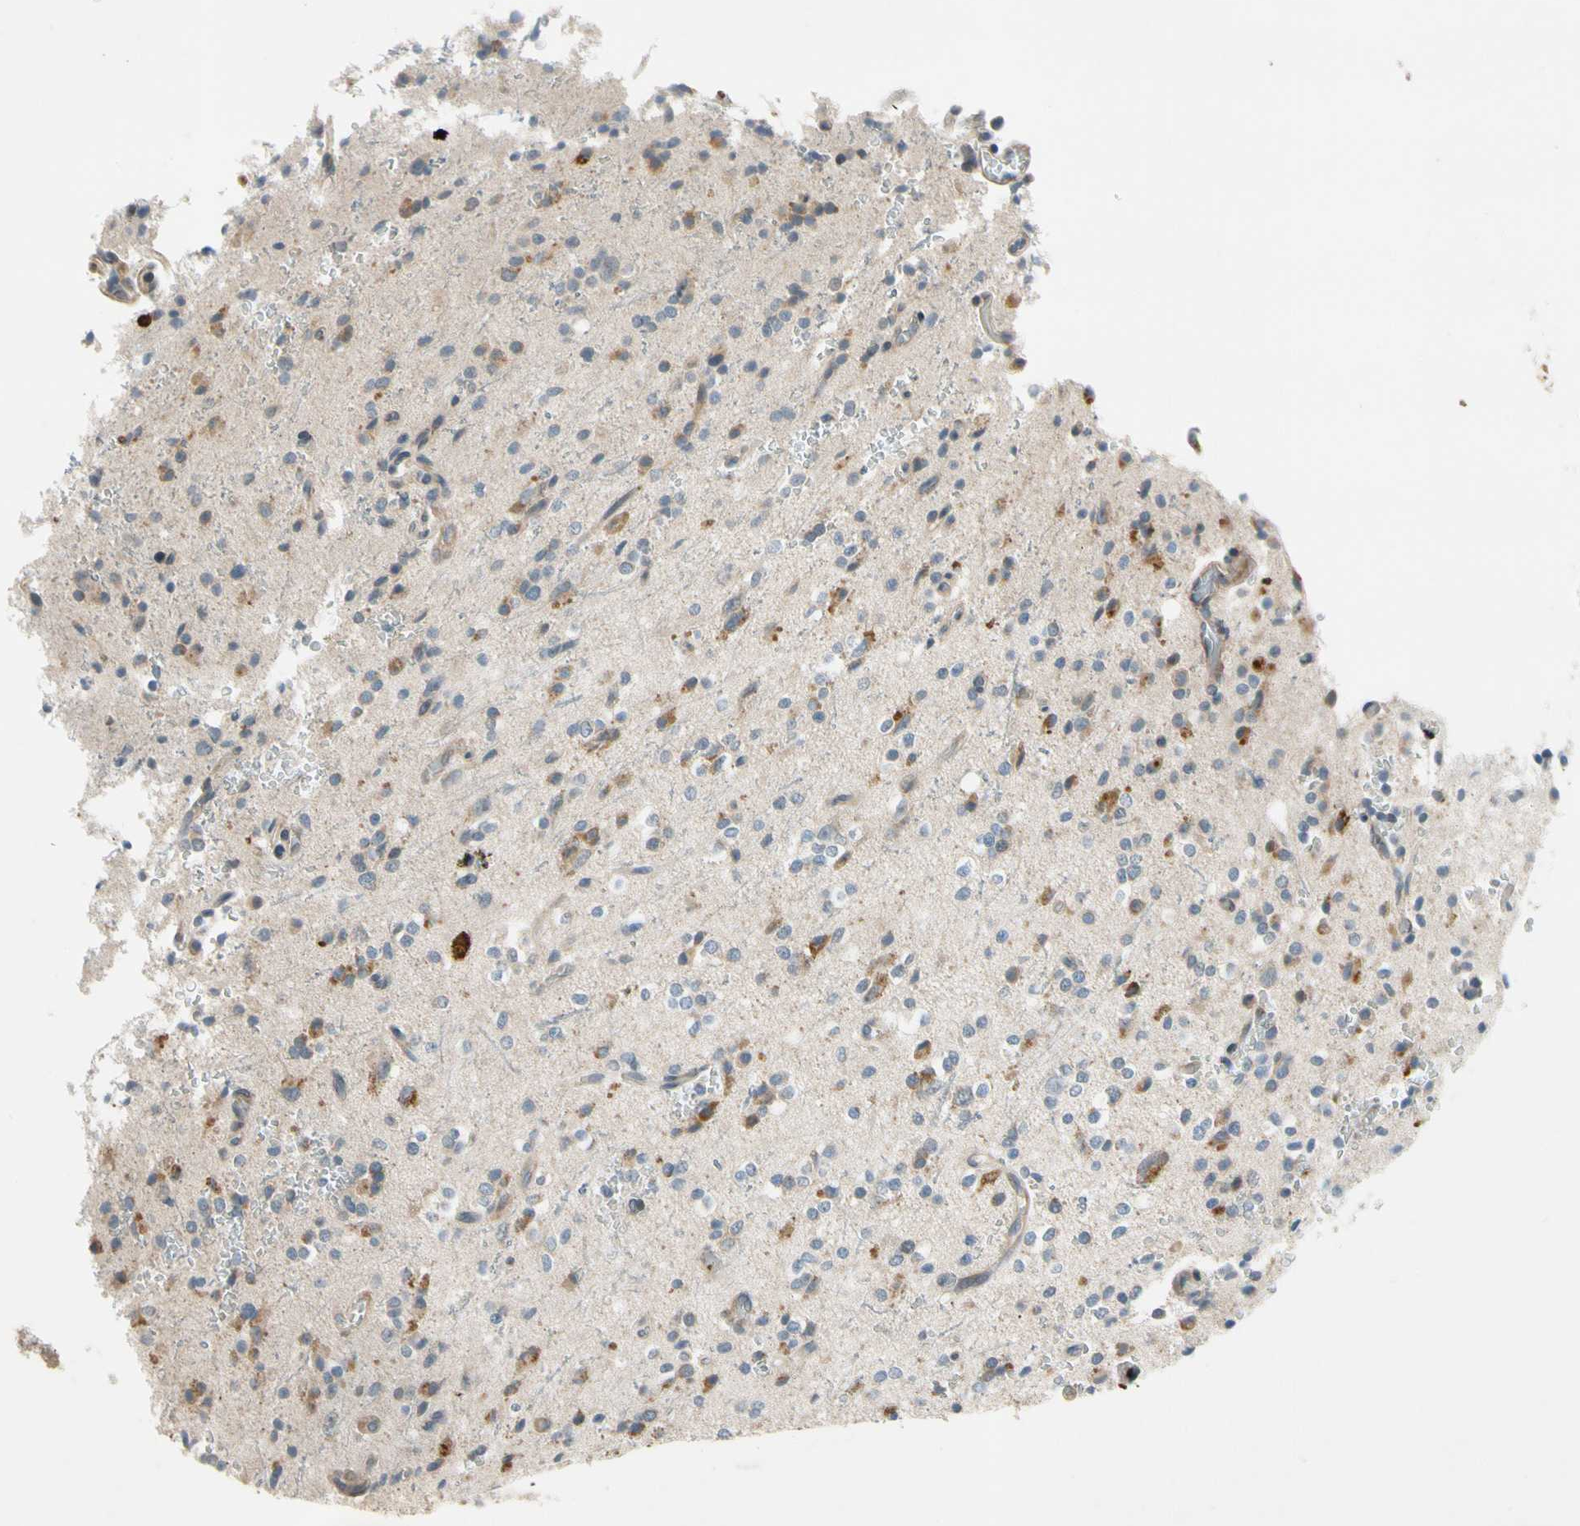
{"staining": {"intensity": "moderate", "quantity": "25%-75%", "location": "cytoplasmic/membranous"}, "tissue": "glioma", "cell_type": "Tumor cells", "image_type": "cancer", "snomed": [{"axis": "morphology", "description": "Glioma, malignant, High grade"}, {"axis": "topography", "description": "Brain"}], "caption": "A medium amount of moderate cytoplasmic/membranous positivity is seen in about 25%-75% of tumor cells in malignant glioma (high-grade) tissue.", "gene": "MST1R", "patient": {"sex": "male", "age": 47}}